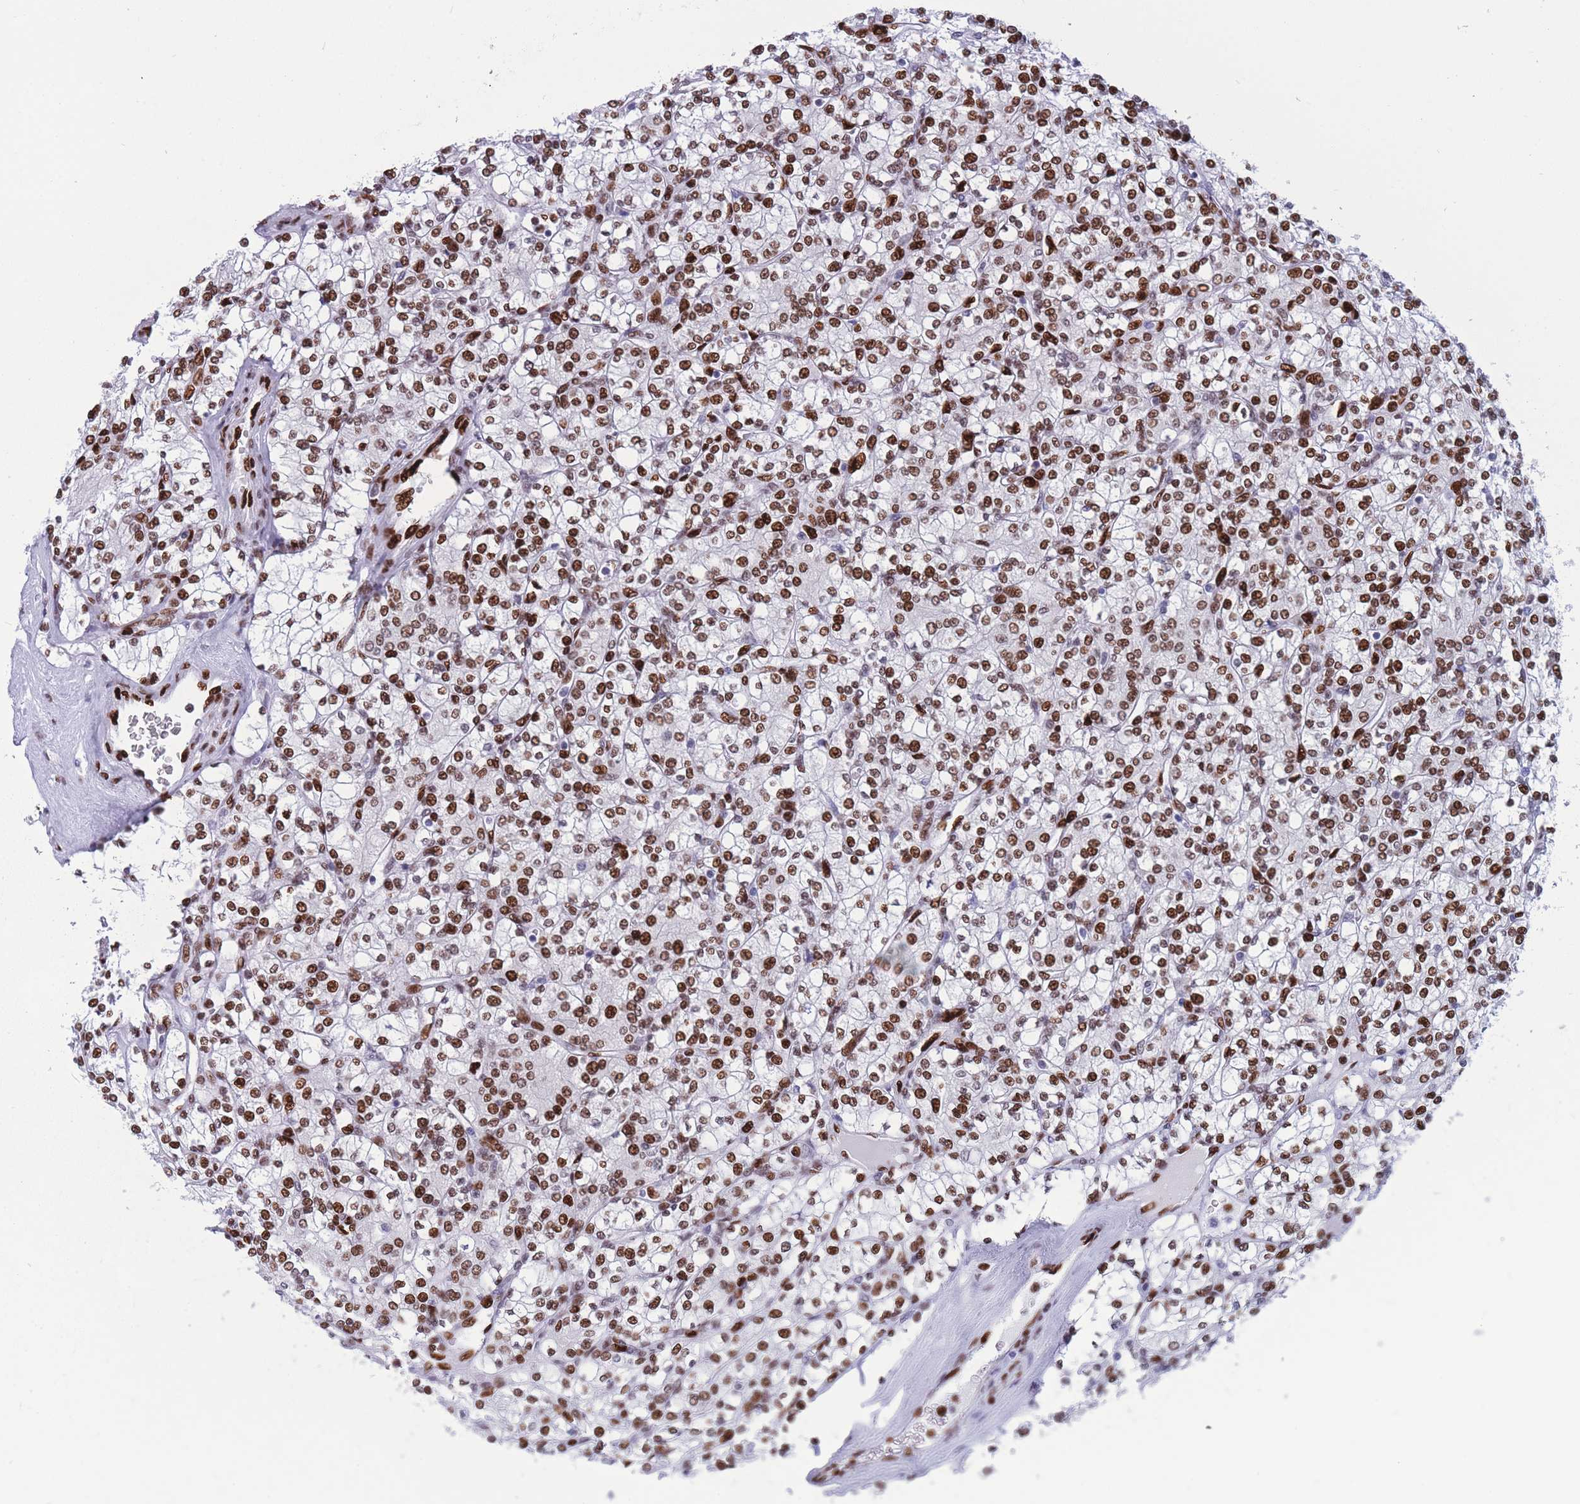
{"staining": {"intensity": "strong", "quantity": ">75%", "location": "nuclear"}, "tissue": "renal cancer", "cell_type": "Tumor cells", "image_type": "cancer", "snomed": [{"axis": "morphology", "description": "Adenocarcinoma, NOS"}, {"axis": "topography", "description": "Kidney"}], "caption": "IHC (DAB) staining of renal cancer demonstrates strong nuclear protein staining in approximately >75% of tumor cells. The protein is stained brown, and the nuclei are stained in blue (DAB IHC with brightfield microscopy, high magnification).", "gene": "NASP", "patient": {"sex": "male", "age": 77}}